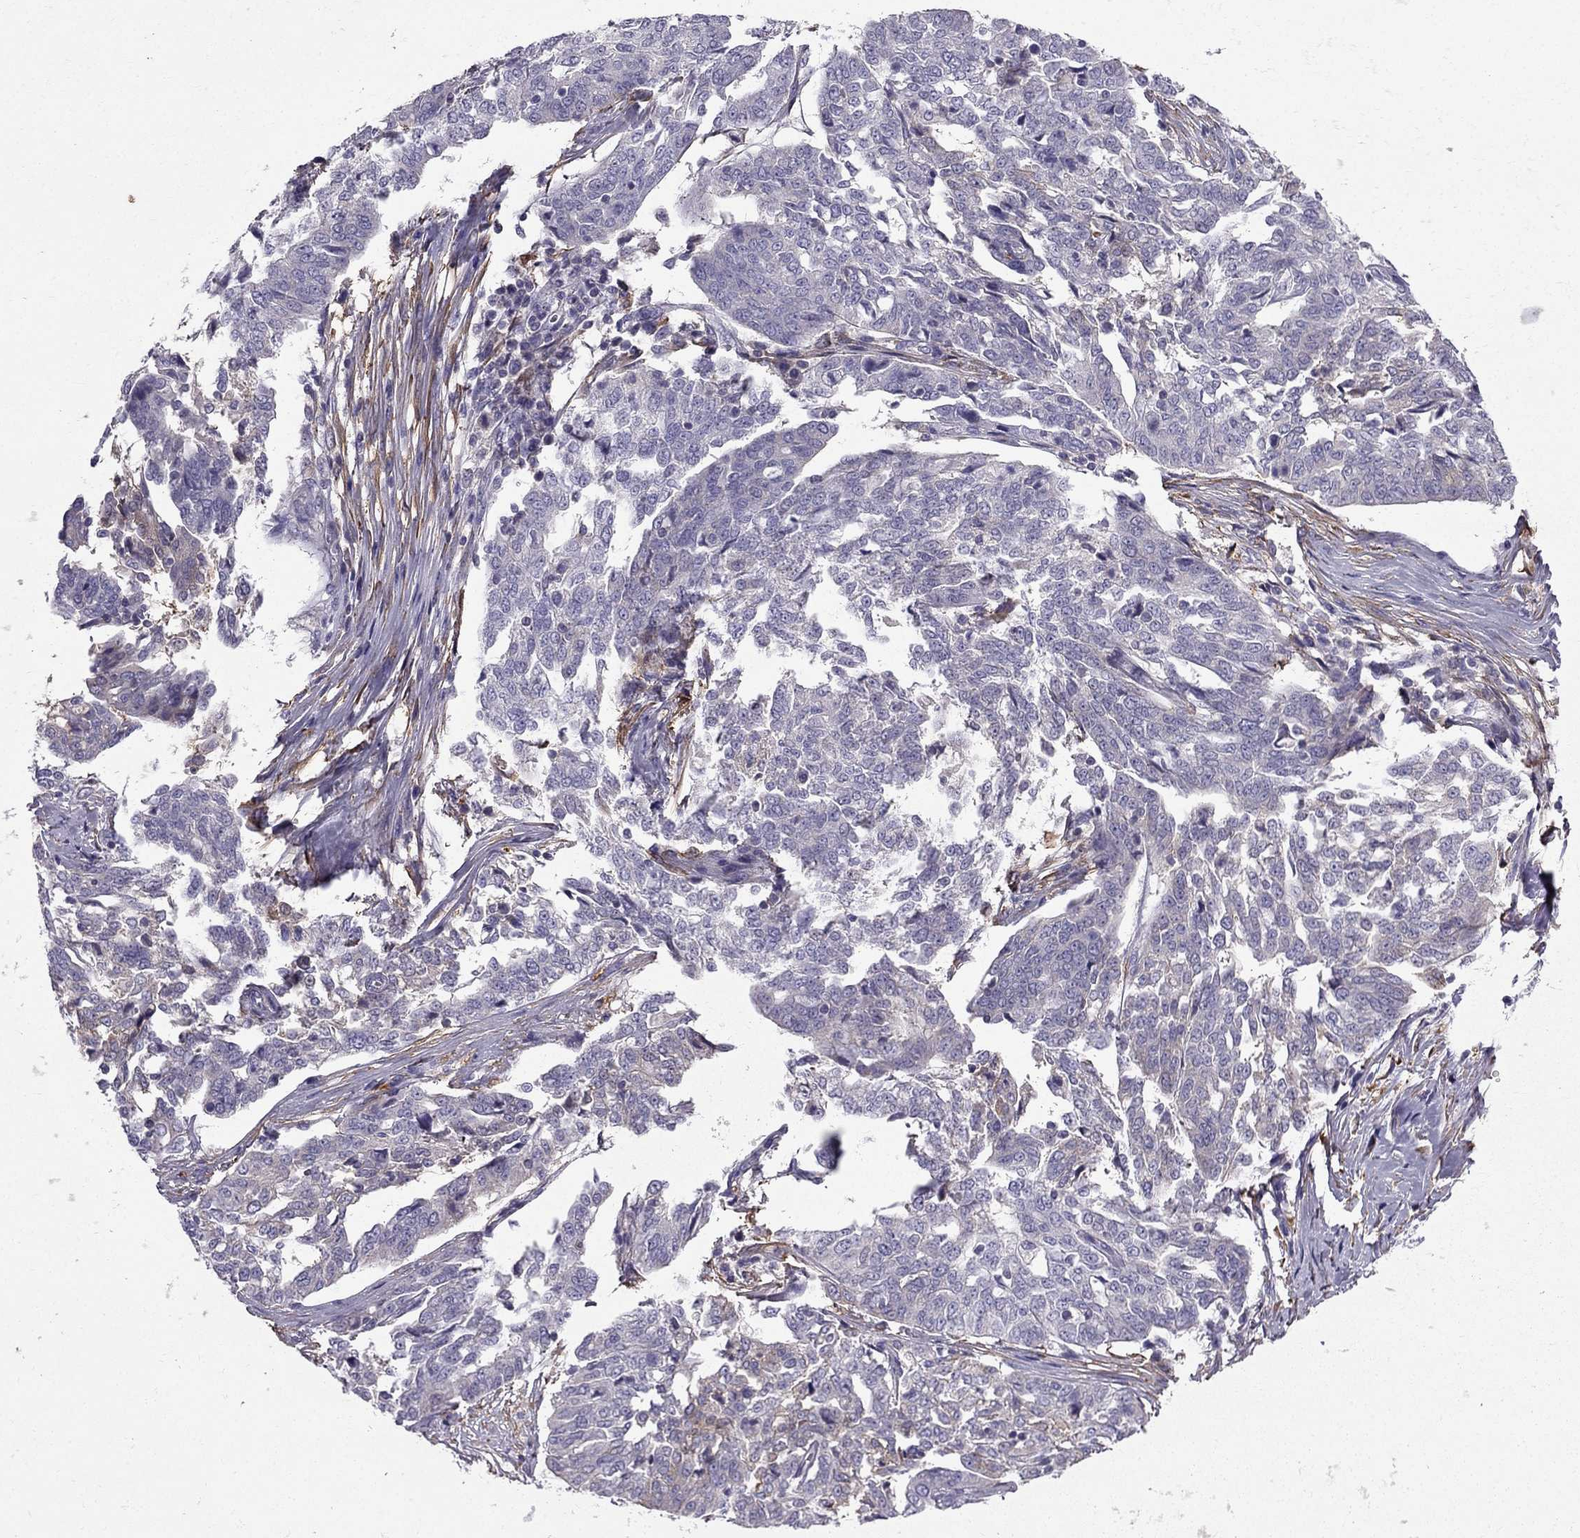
{"staining": {"intensity": "negative", "quantity": "none", "location": "none"}, "tissue": "ovarian cancer", "cell_type": "Tumor cells", "image_type": "cancer", "snomed": [{"axis": "morphology", "description": "Cystadenocarcinoma, serous, NOS"}, {"axis": "topography", "description": "Ovary"}], "caption": "An immunohistochemistry (IHC) photomicrograph of ovarian cancer (serous cystadenocarcinoma) is shown. There is no staining in tumor cells of ovarian cancer (serous cystadenocarcinoma).", "gene": "SYT5", "patient": {"sex": "female", "age": 67}}